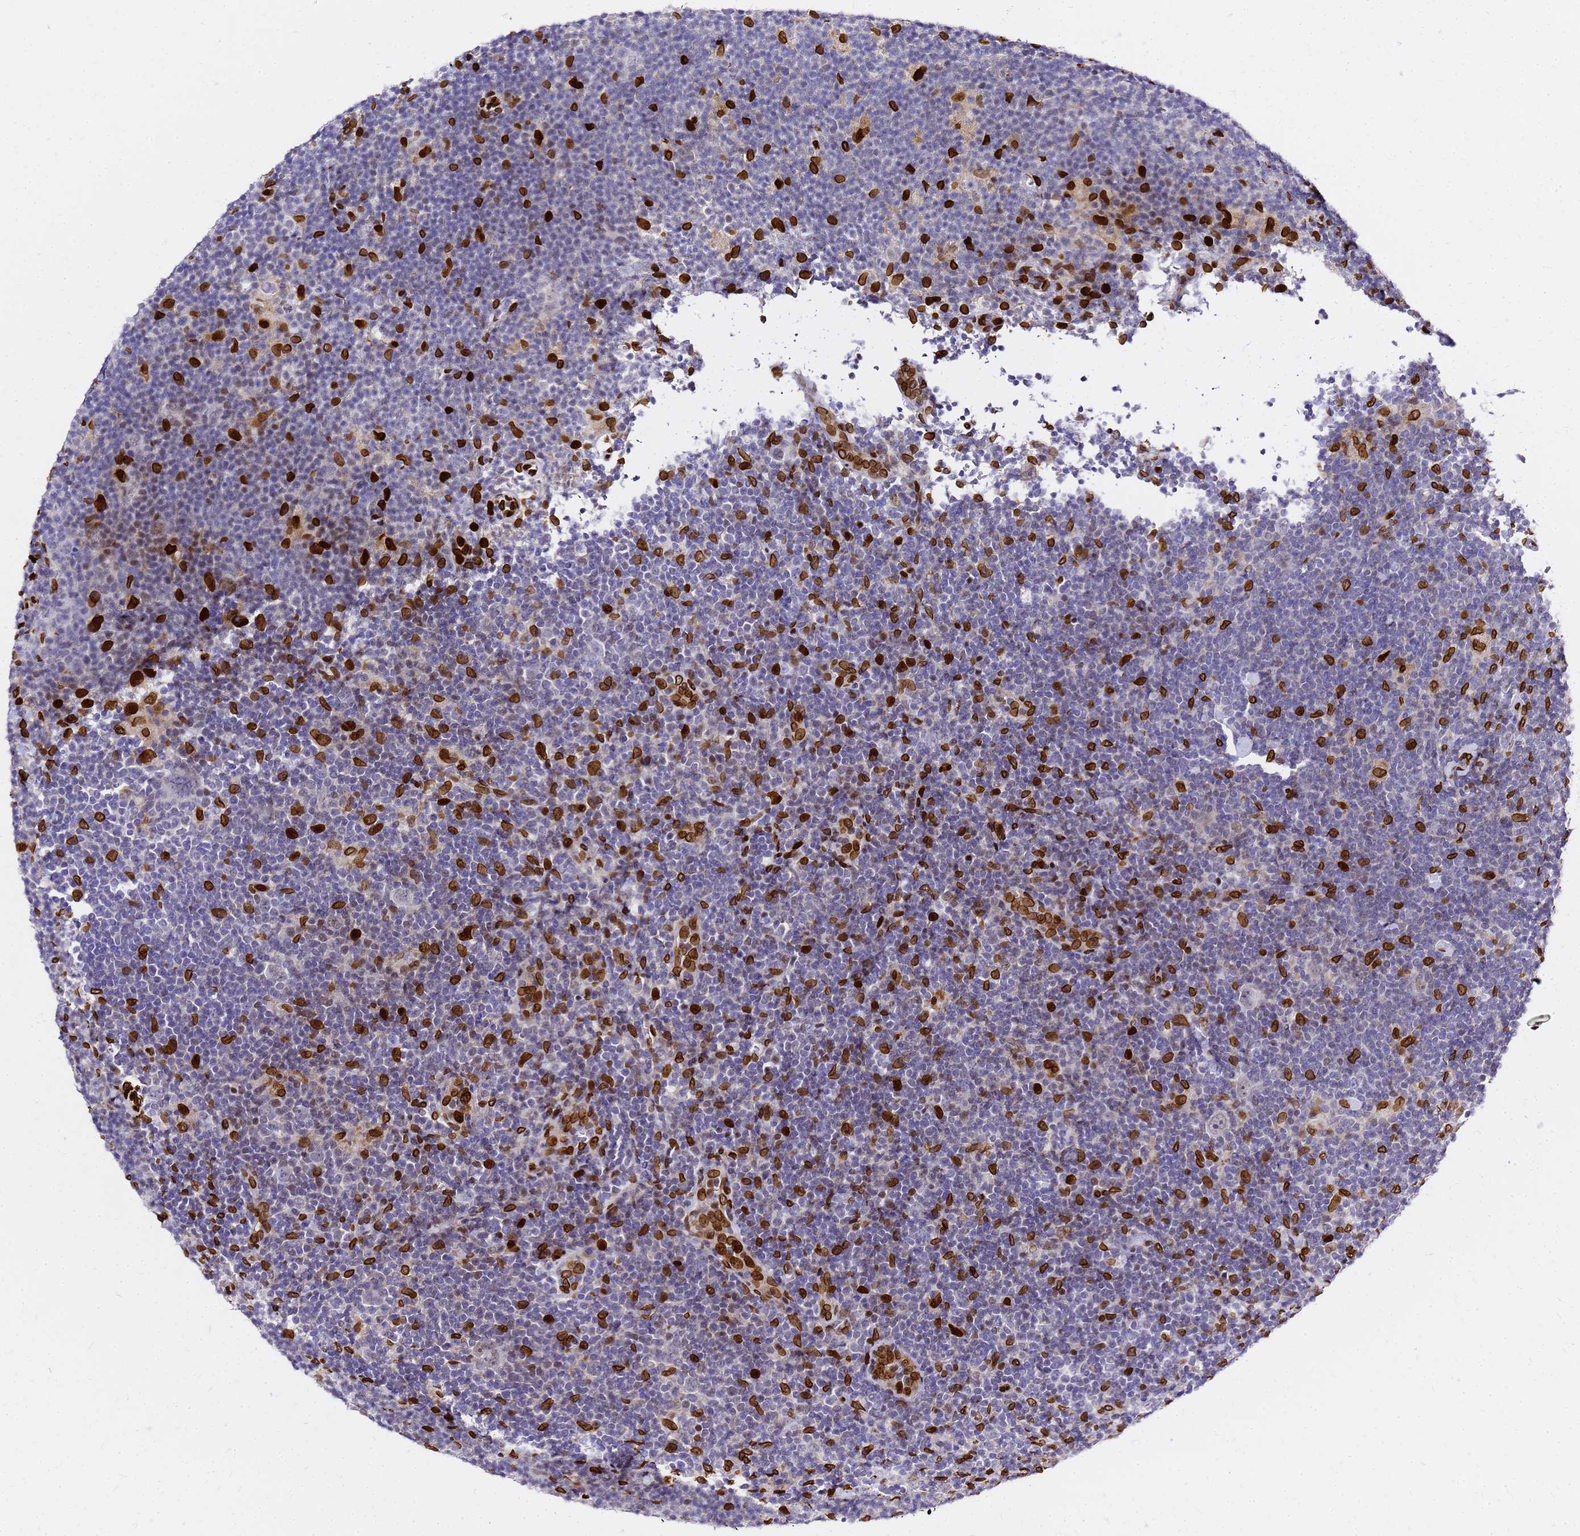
{"staining": {"intensity": "negative", "quantity": "none", "location": "none"}, "tissue": "lymphoma", "cell_type": "Tumor cells", "image_type": "cancer", "snomed": [{"axis": "morphology", "description": "Hodgkin's disease, NOS"}, {"axis": "topography", "description": "Lymph node"}], "caption": "Tumor cells are negative for protein expression in human lymphoma. The staining was performed using DAB to visualize the protein expression in brown, while the nuclei were stained in blue with hematoxylin (Magnification: 20x).", "gene": "C6orf141", "patient": {"sex": "female", "age": 57}}